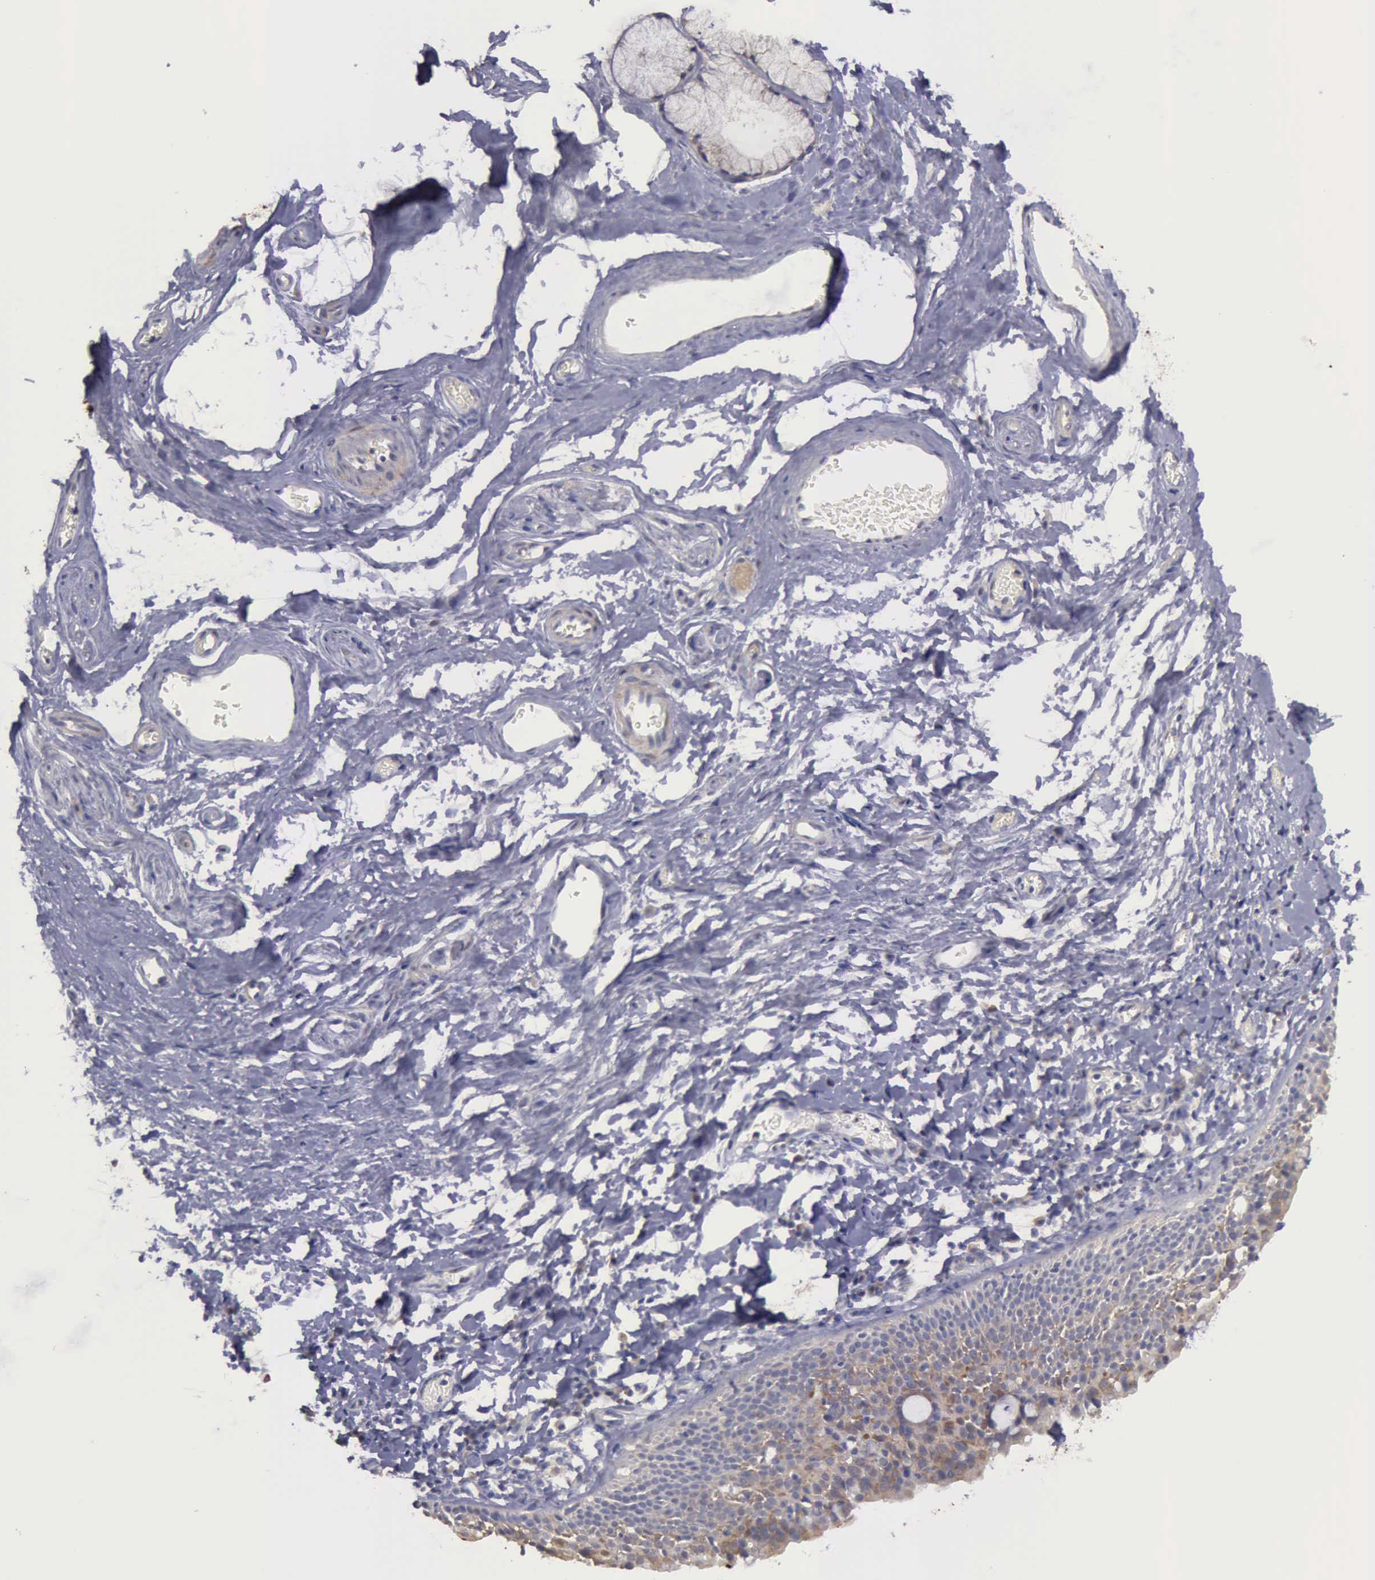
{"staining": {"intensity": "weak", "quantity": "<25%", "location": "cytoplasmic/membranous"}, "tissue": "nasopharynx", "cell_type": "Respiratory epithelial cells", "image_type": "normal", "snomed": [{"axis": "morphology", "description": "Normal tissue, NOS"}, {"axis": "morphology", "description": "Inflammation, NOS"}, {"axis": "morphology", "description": "Malignant melanoma, Metastatic site"}, {"axis": "topography", "description": "Nasopharynx"}], "caption": "DAB (3,3'-diaminobenzidine) immunohistochemical staining of benign nasopharynx shows no significant staining in respiratory epithelial cells.", "gene": "PHKA1", "patient": {"sex": "female", "age": 55}}